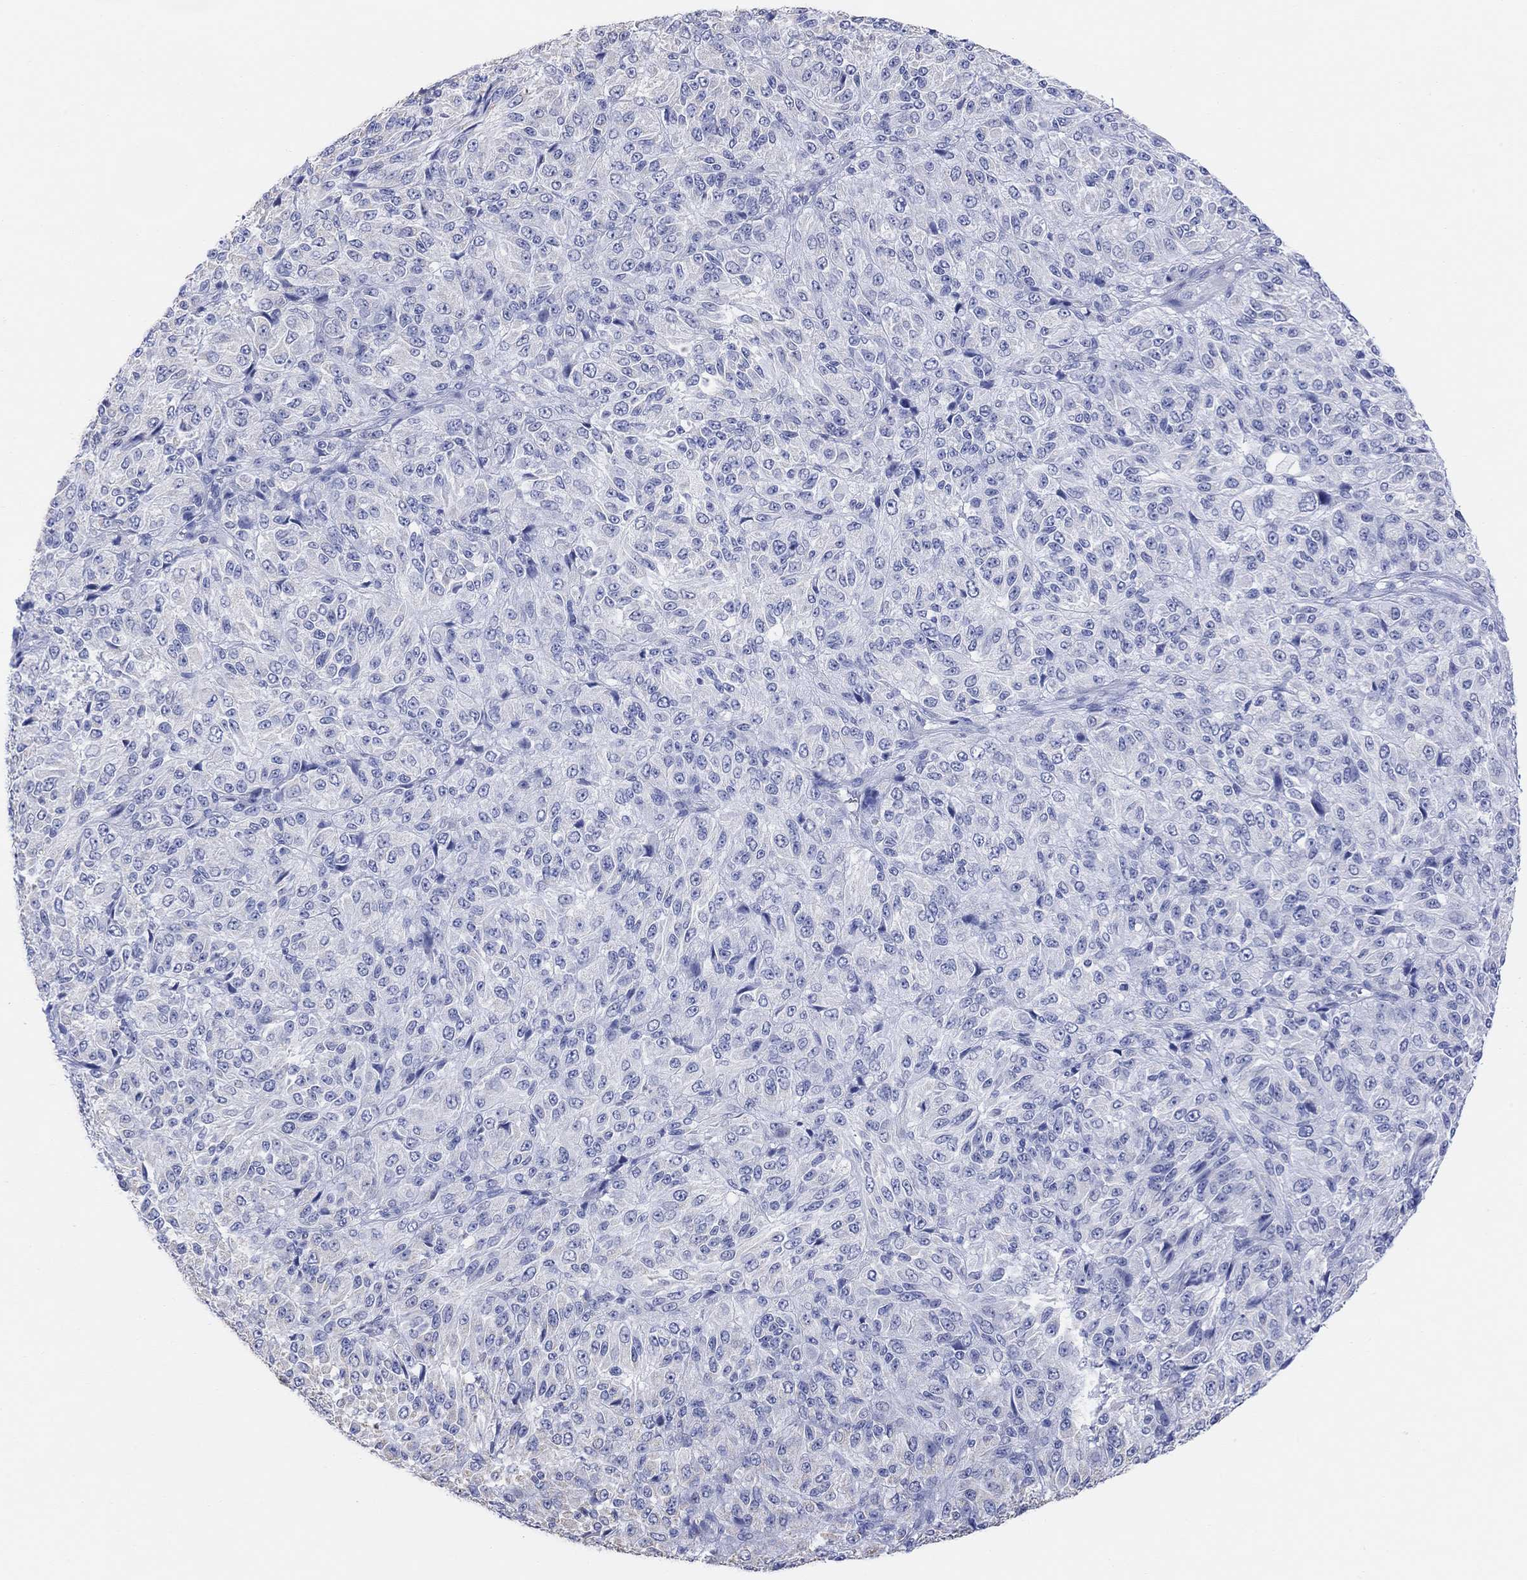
{"staining": {"intensity": "negative", "quantity": "none", "location": "none"}, "tissue": "melanoma", "cell_type": "Tumor cells", "image_type": "cancer", "snomed": [{"axis": "morphology", "description": "Malignant melanoma, Metastatic site"}, {"axis": "topography", "description": "Brain"}], "caption": "Immunohistochemistry (IHC) micrograph of neoplastic tissue: malignant melanoma (metastatic site) stained with DAB (3,3'-diaminobenzidine) displays no significant protein positivity in tumor cells.", "gene": "SYT12", "patient": {"sex": "female", "age": 56}}